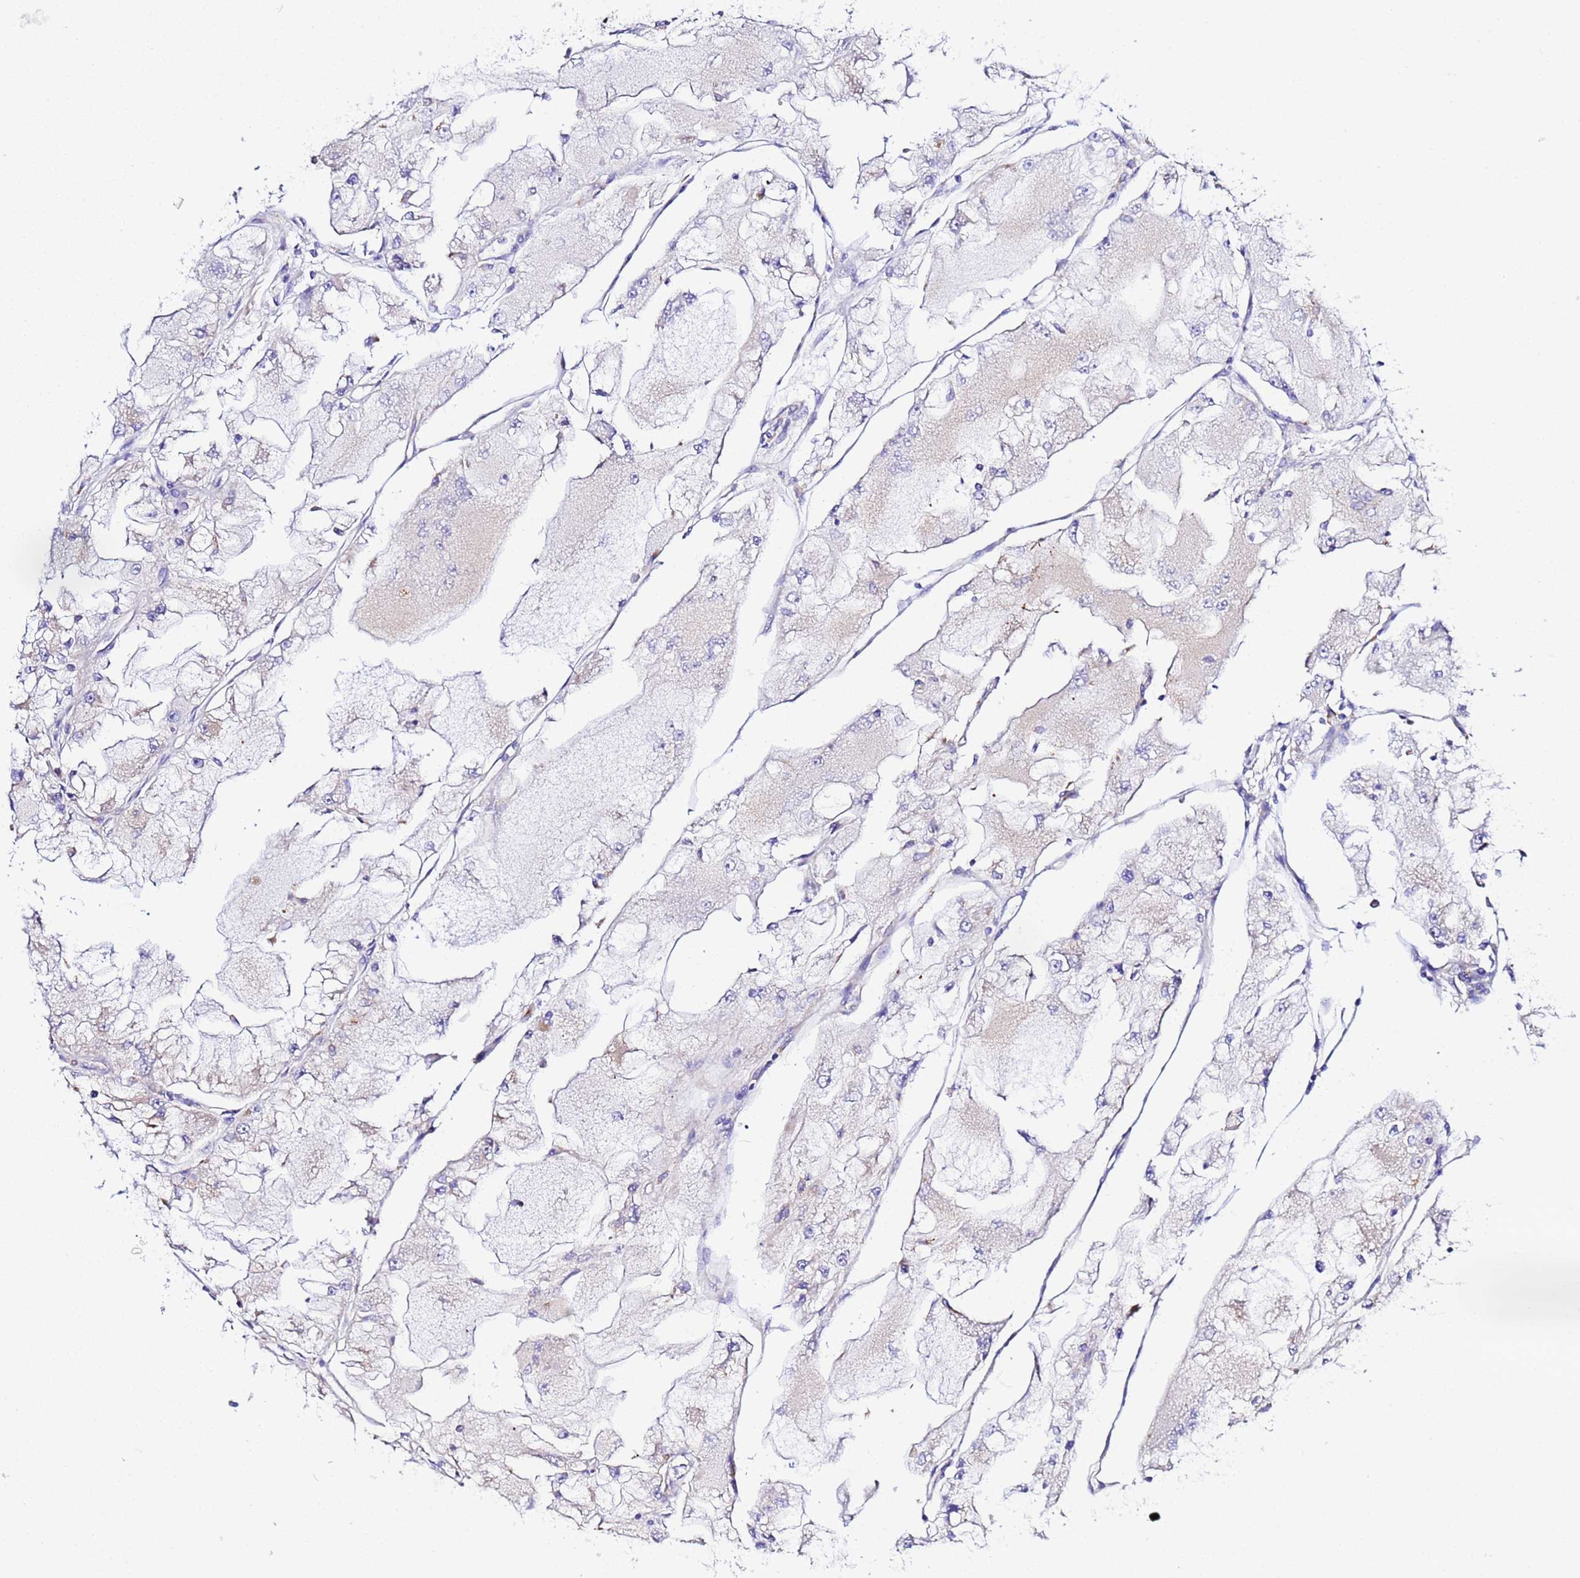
{"staining": {"intensity": "moderate", "quantity": "<25%", "location": "cytoplasmic/membranous"}, "tissue": "renal cancer", "cell_type": "Tumor cells", "image_type": "cancer", "snomed": [{"axis": "morphology", "description": "Adenocarcinoma, NOS"}, {"axis": "topography", "description": "Kidney"}], "caption": "The micrograph reveals a brown stain indicating the presence of a protein in the cytoplasmic/membranous of tumor cells in renal cancer.", "gene": "VTI1B", "patient": {"sex": "female", "age": 72}}